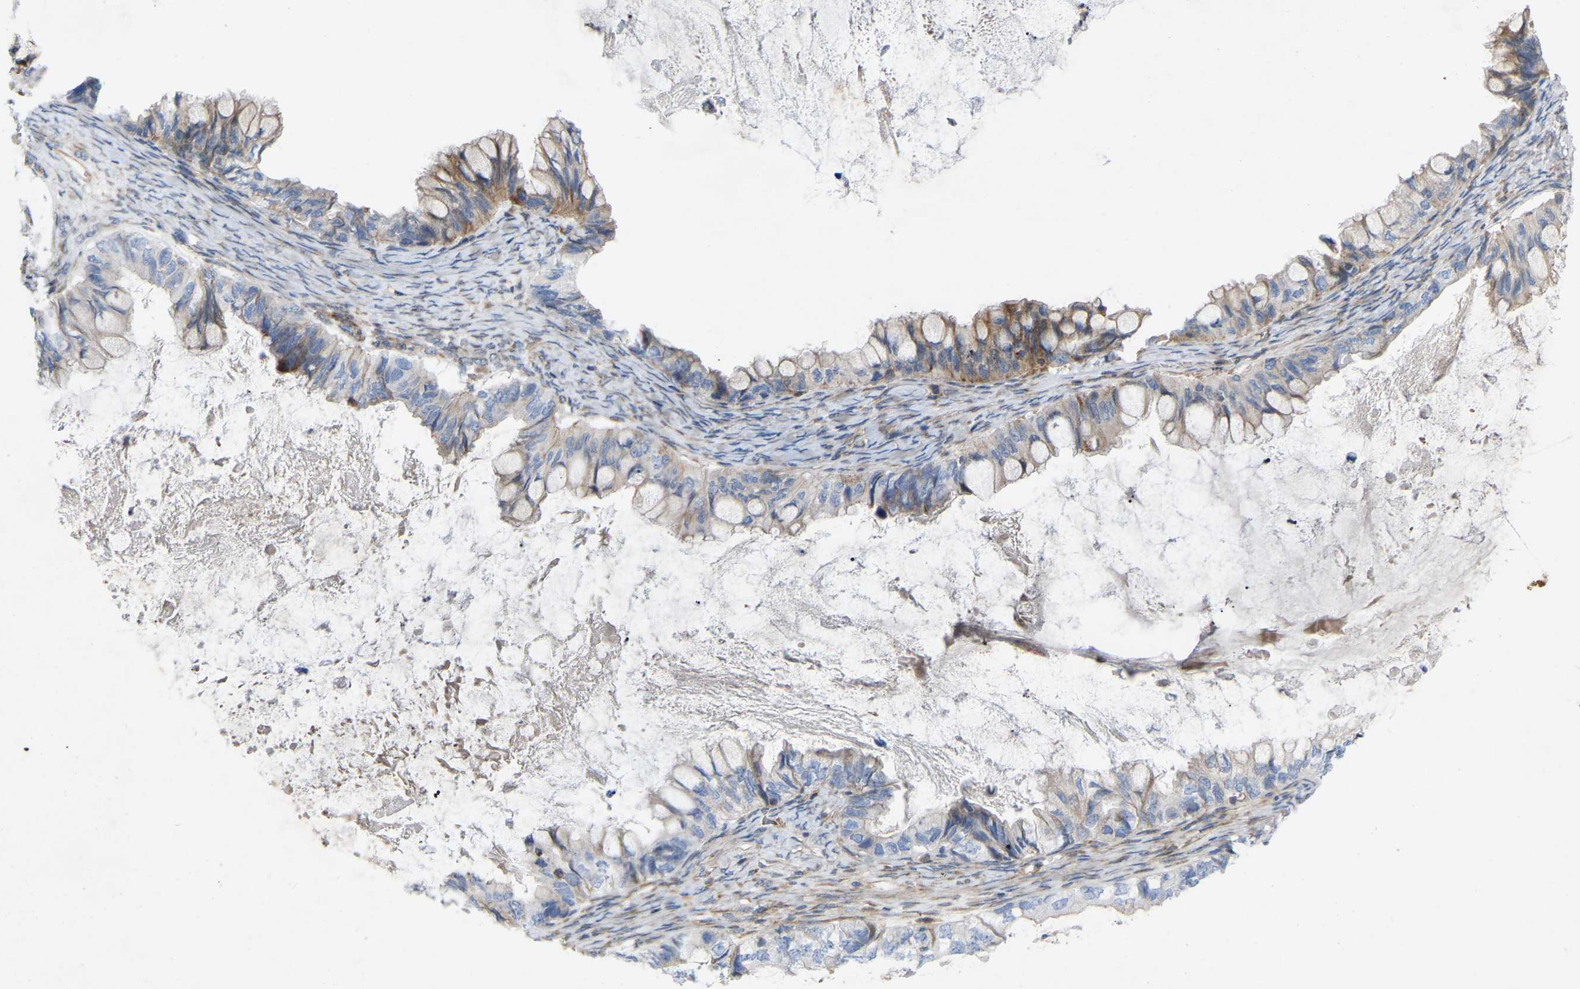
{"staining": {"intensity": "moderate", "quantity": "<25%", "location": "cytoplasmic/membranous"}, "tissue": "ovarian cancer", "cell_type": "Tumor cells", "image_type": "cancer", "snomed": [{"axis": "morphology", "description": "Cystadenocarcinoma, mucinous, NOS"}, {"axis": "topography", "description": "Ovary"}], "caption": "A low amount of moderate cytoplasmic/membranous staining is identified in about <25% of tumor cells in ovarian cancer tissue.", "gene": "TOR1B", "patient": {"sex": "female", "age": 80}}